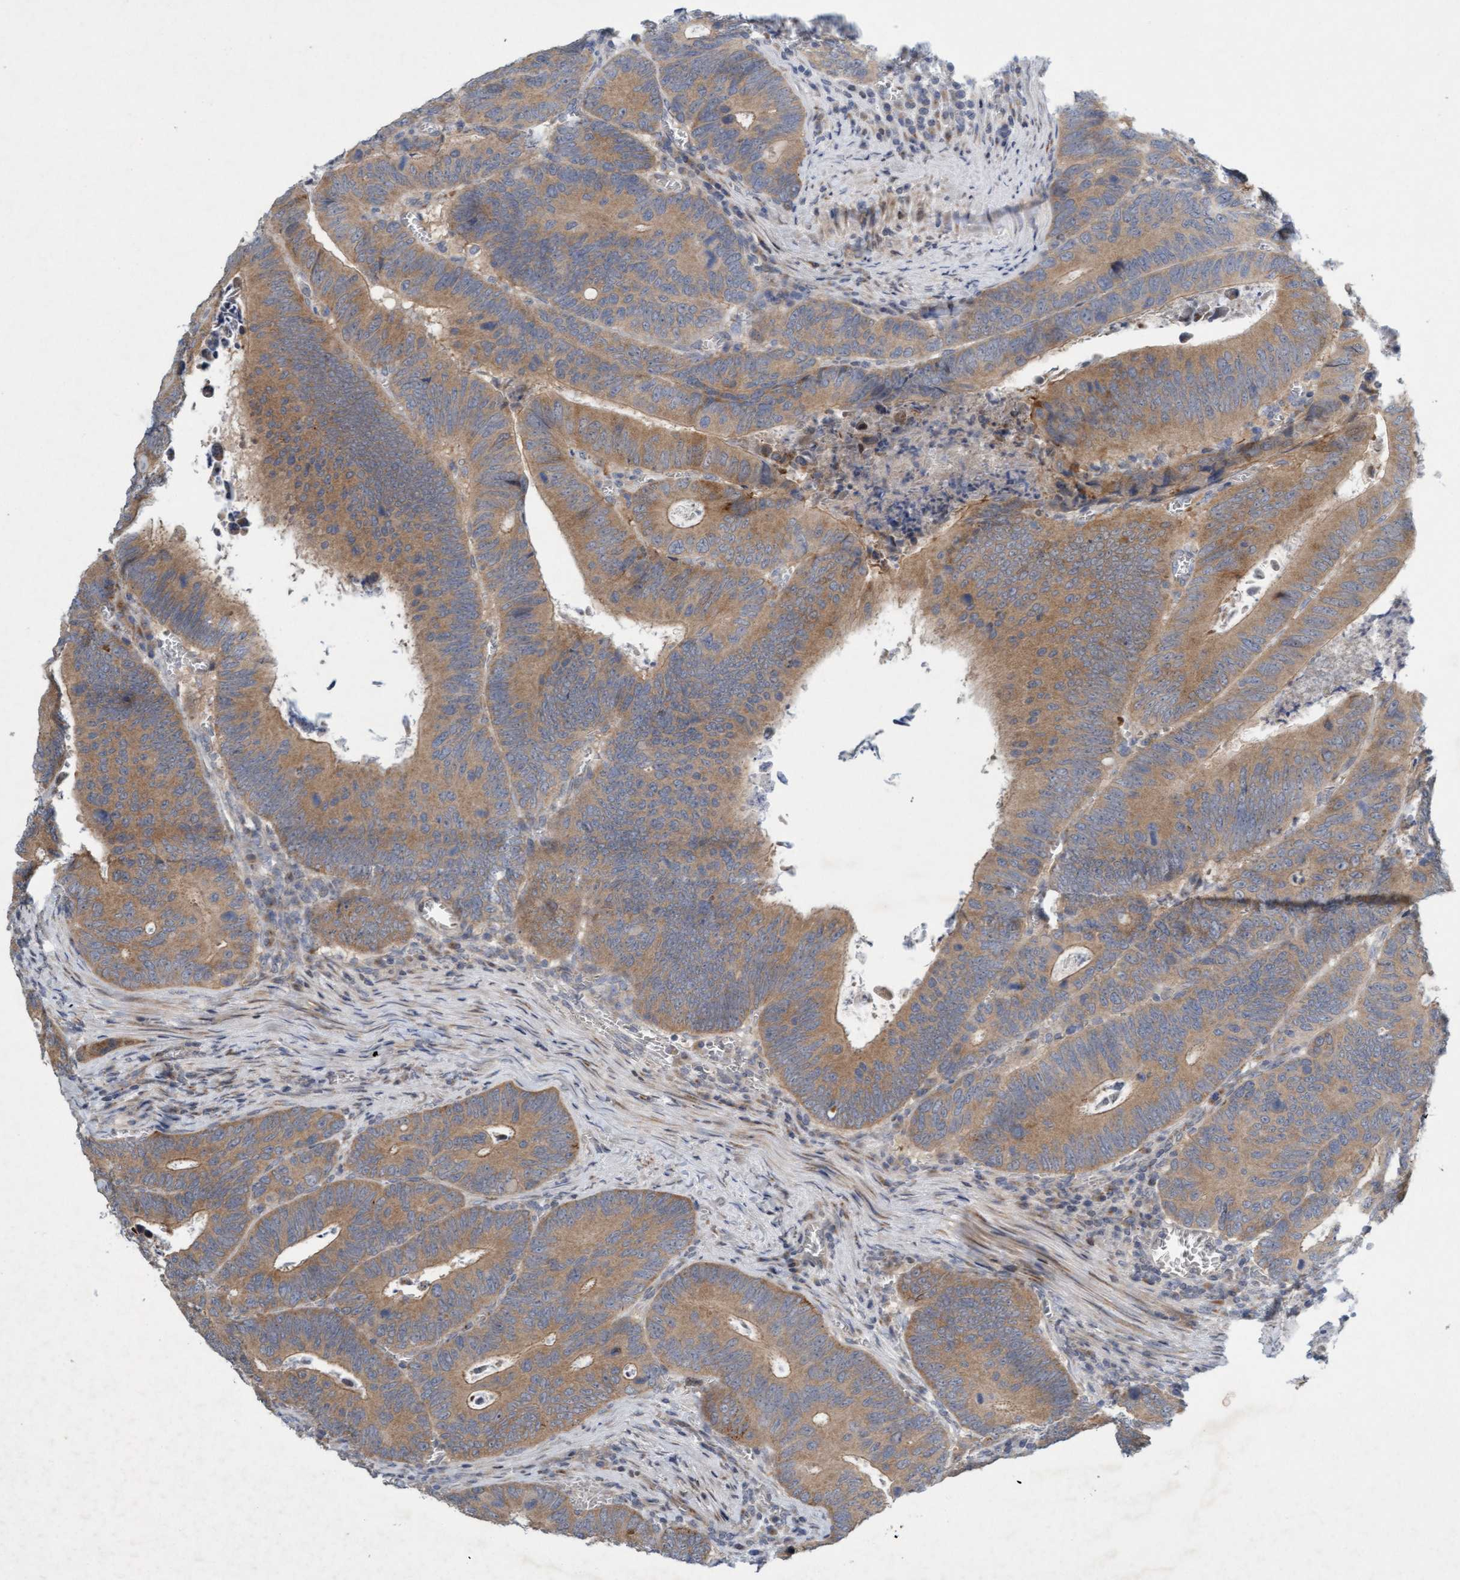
{"staining": {"intensity": "moderate", "quantity": ">75%", "location": "cytoplasmic/membranous"}, "tissue": "colorectal cancer", "cell_type": "Tumor cells", "image_type": "cancer", "snomed": [{"axis": "morphology", "description": "Inflammation, NOS"}, {"axis": "morphology", "description": "Adenocarcinoma, NOS"}, {"axis": "topography", "description": "Colon"}], "caption": "Tumor cells demonstrate moderate cytoplasmic/membranous positivity in approximately >75% of cells in adenocarcinoma (colorectal).", "gene": "DDHD2", "patient": {"sex": "male", "age": 72}}